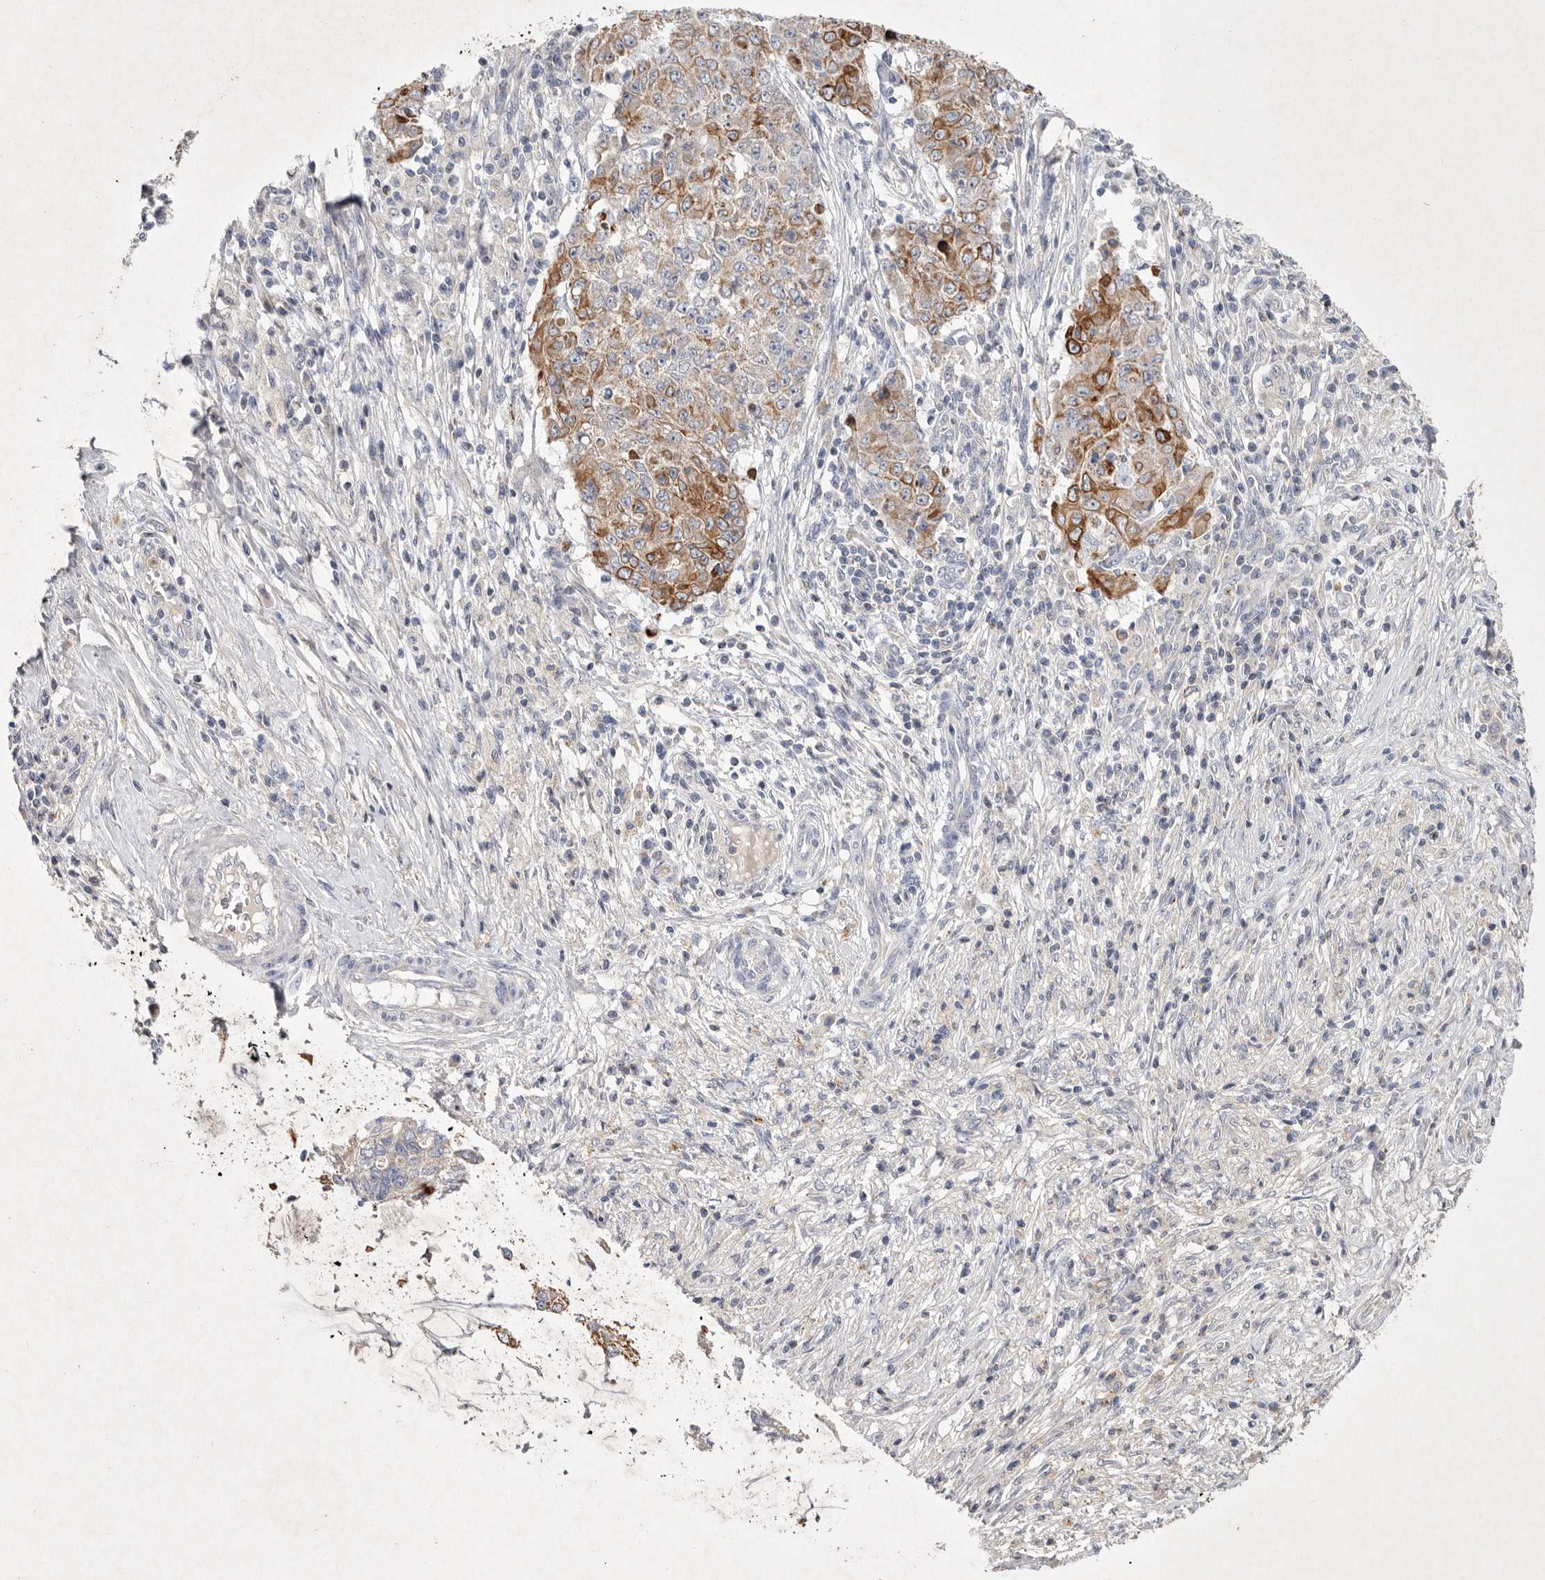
{"staining": {"intensity": "moderate", "quantity": ">75%", "location": "cytoplasmic/membranous"}, "tissue": "ovarian cancer", "cell_type": "Tumor cells", "image_type": "cancer", "snomed": [{"axis": "morphology", "description": "Carcinoma, endometroid"}, {"axis": "topography", "description": "Ovary"}], "caption": "This image shows immunohistochemistry staining of human endometroid carcinoma (ovarian), with medium moderate cytoplasmic/membranous expression in about >75% of tumor cells.", "gene": "TNFSF14", "patient": {"sex": "female", "age": 51}}